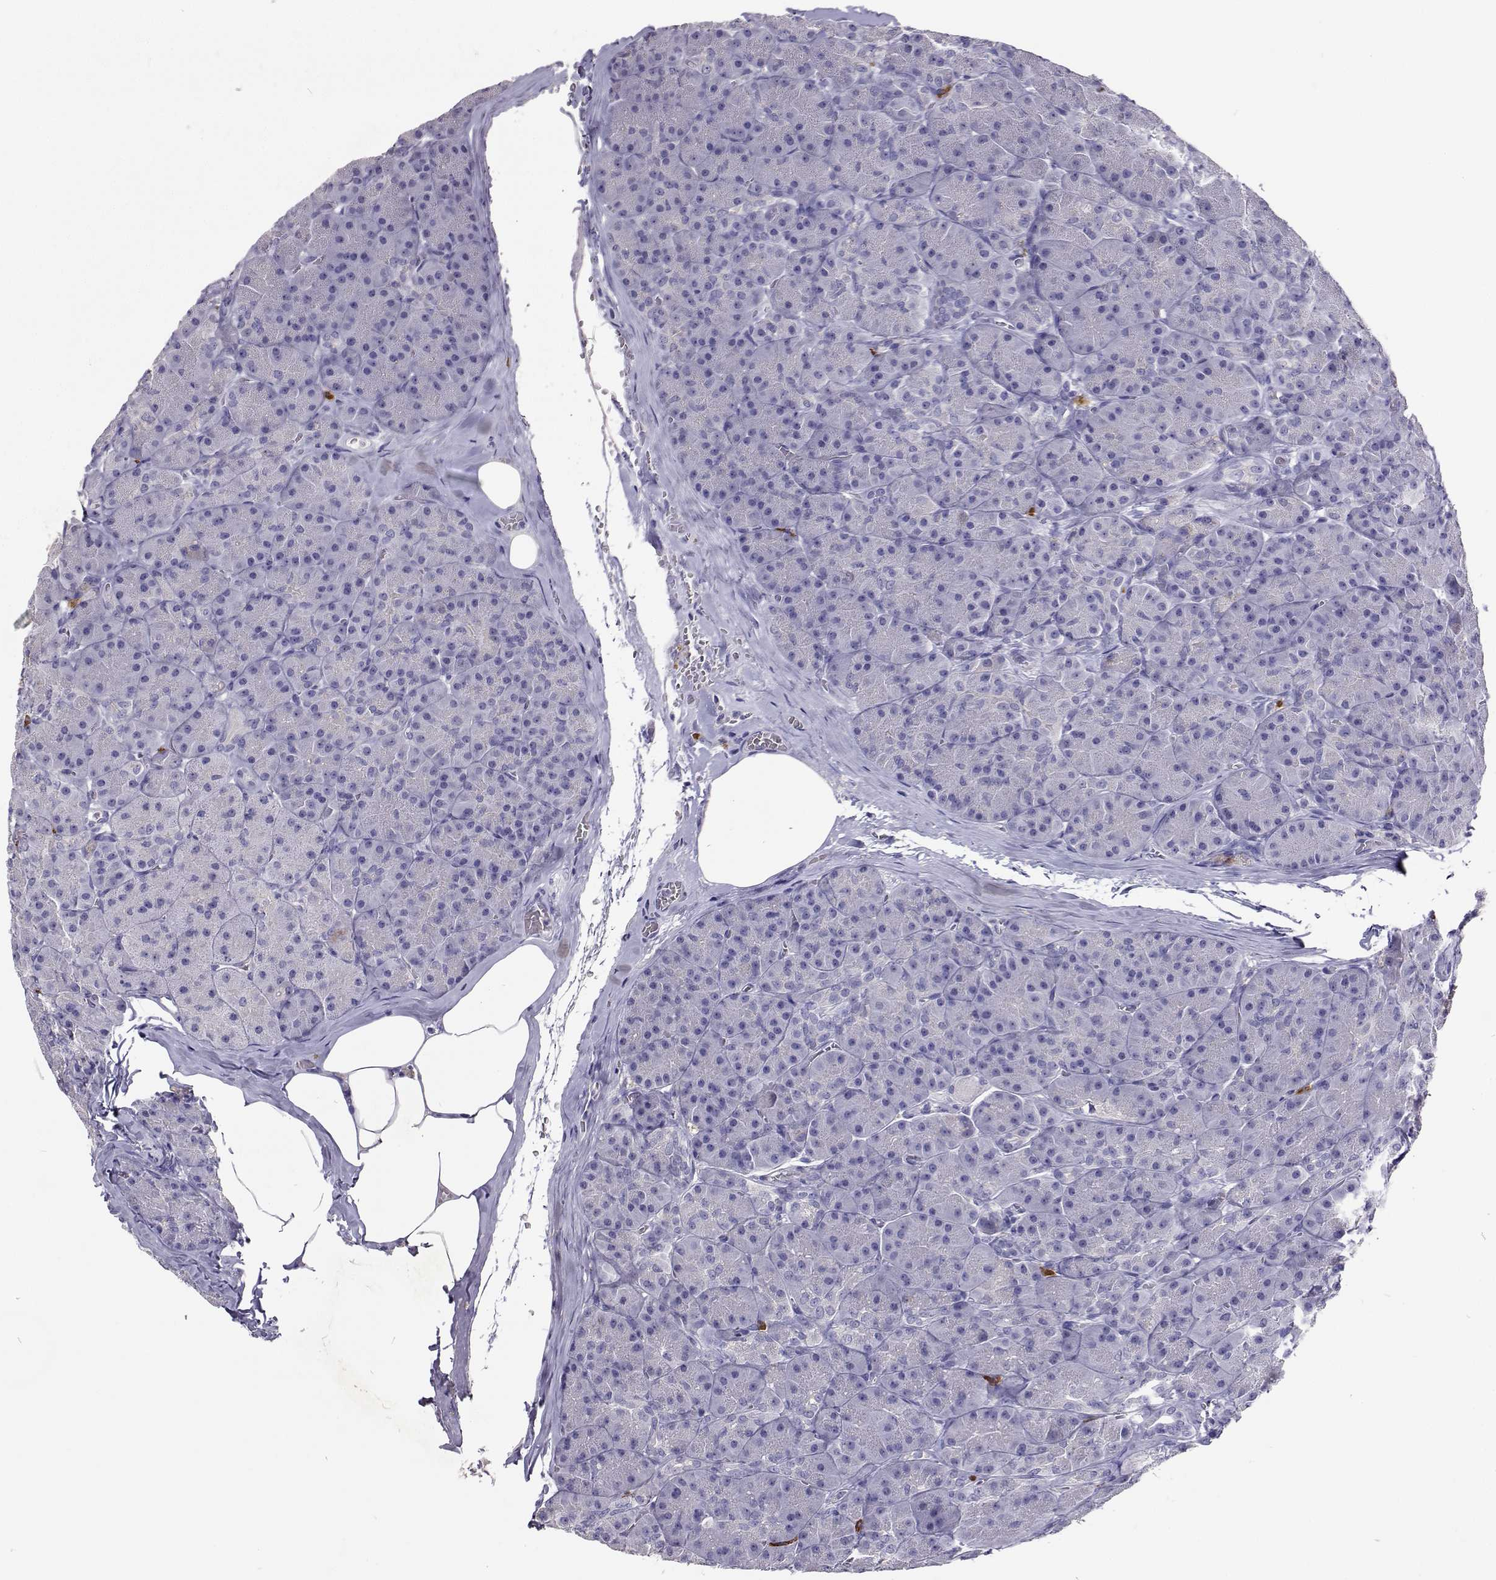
{"staining": {"intensity": "negative", "quantity": "none", "location": "none"}, "tissue": "pancreas", "cell_type": "Exocrine glandular cells", "image_type": "normal", "snomed": [{"axis": "morphology", "description": "Normal tissue, NOS"}, {"axis": "topography", "description": "Pancreas"}], "caption": "The IHC photomicrograph has no significant expression in exocrine glandular cells of pancreas.", "gene": "CFAP44", "patient": {"sex": "male", "age": 57}}